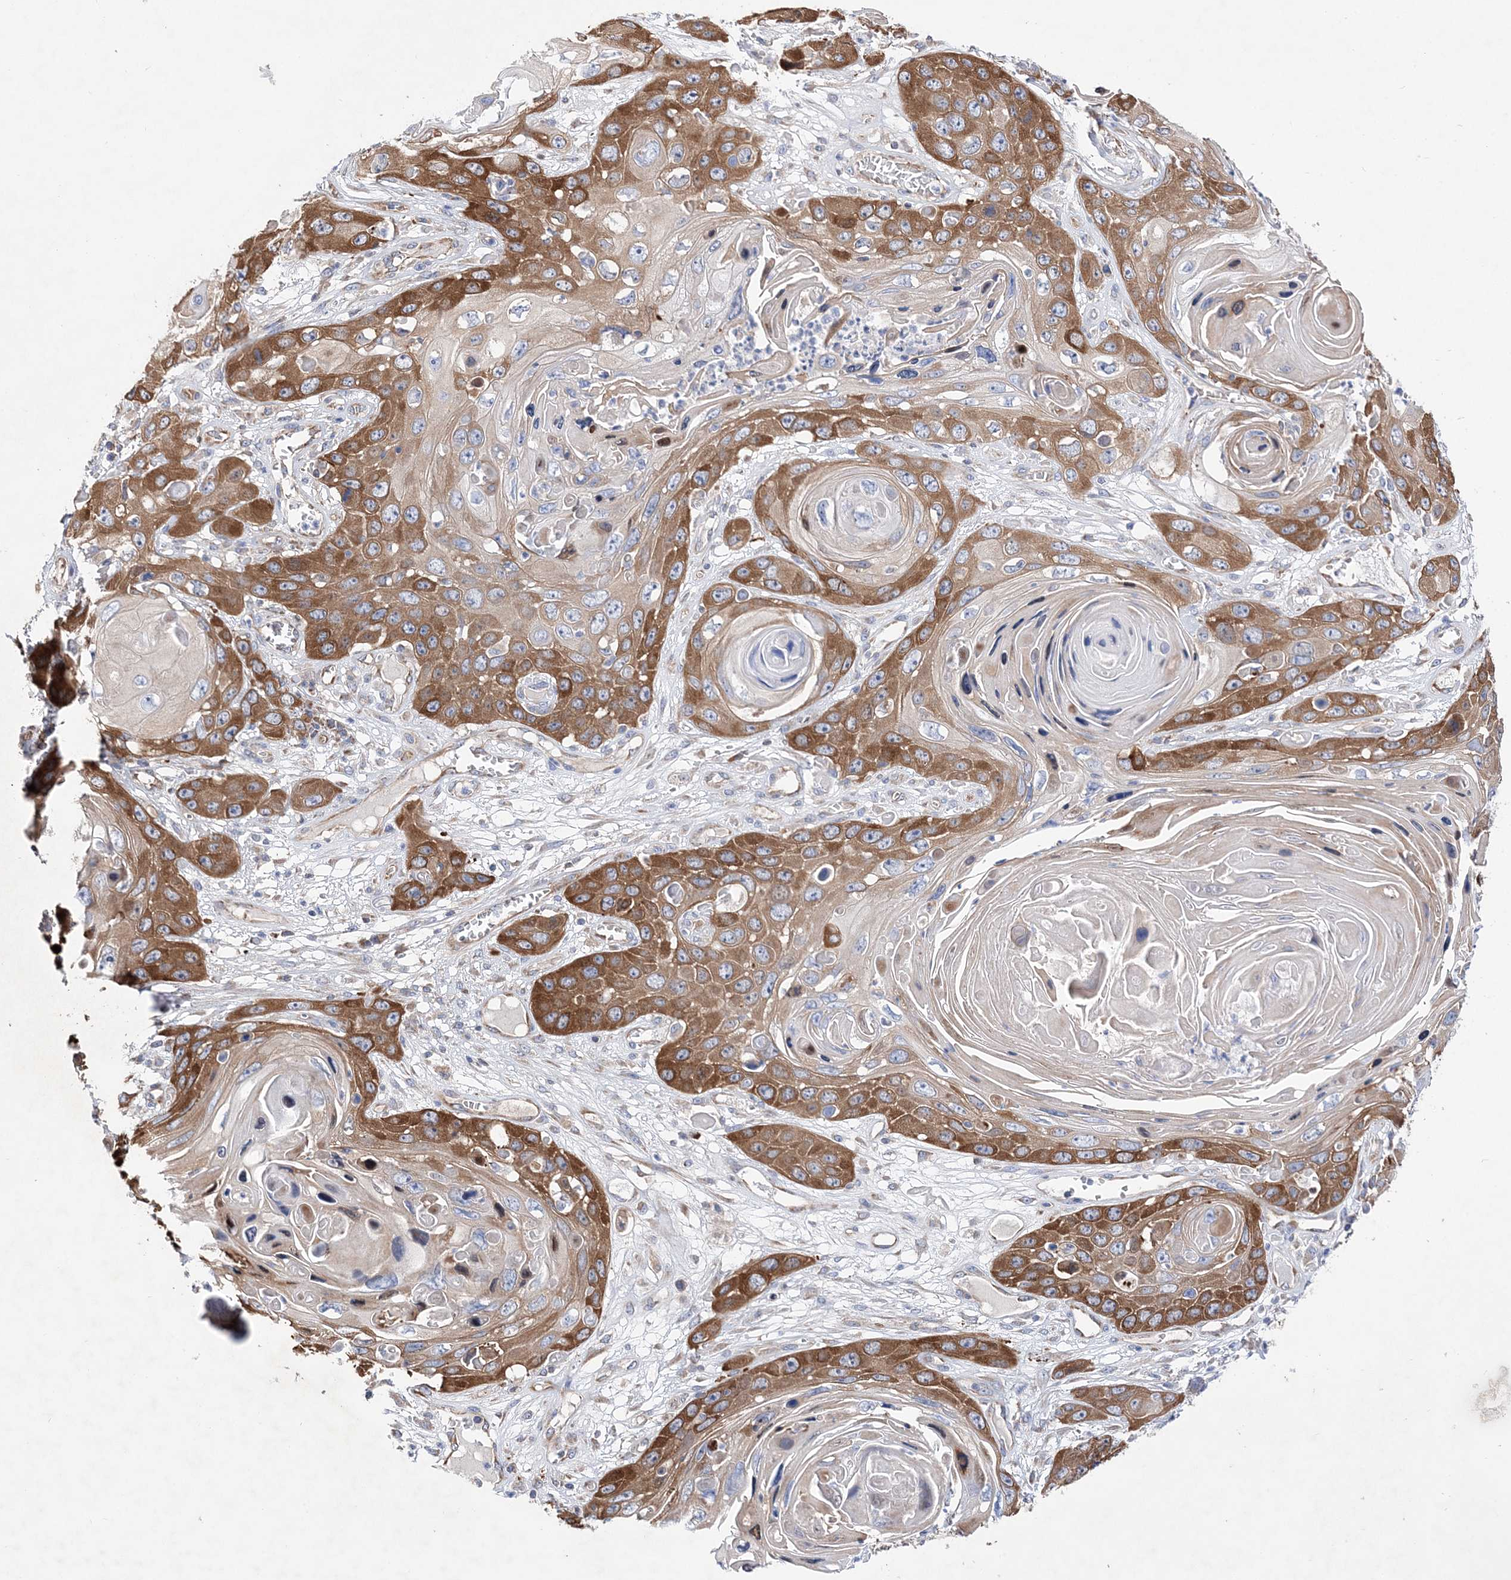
{"staining": {"intensity": "strong", "quantity": "25%-75%", "location": "cytoplasmic/membranous"}, "tissue": "skin cancer", "cell_type": "Tumor cells", "image_type": "cancer", "snomed": [{"axis": "morphology", "description": "Squamous cell carcinoma, NOS"}, {"axis": "topography", "description": "Skin"}], "caption": "Squamous cell carcinoma (skin) was stained to show a protein in brown. There is high levels of strong cytoplasmic/membranous expression in about 25%-75% of tumor cells.", "gene": "JKAMP", "patient": {"sex": "male", "age": 55}}